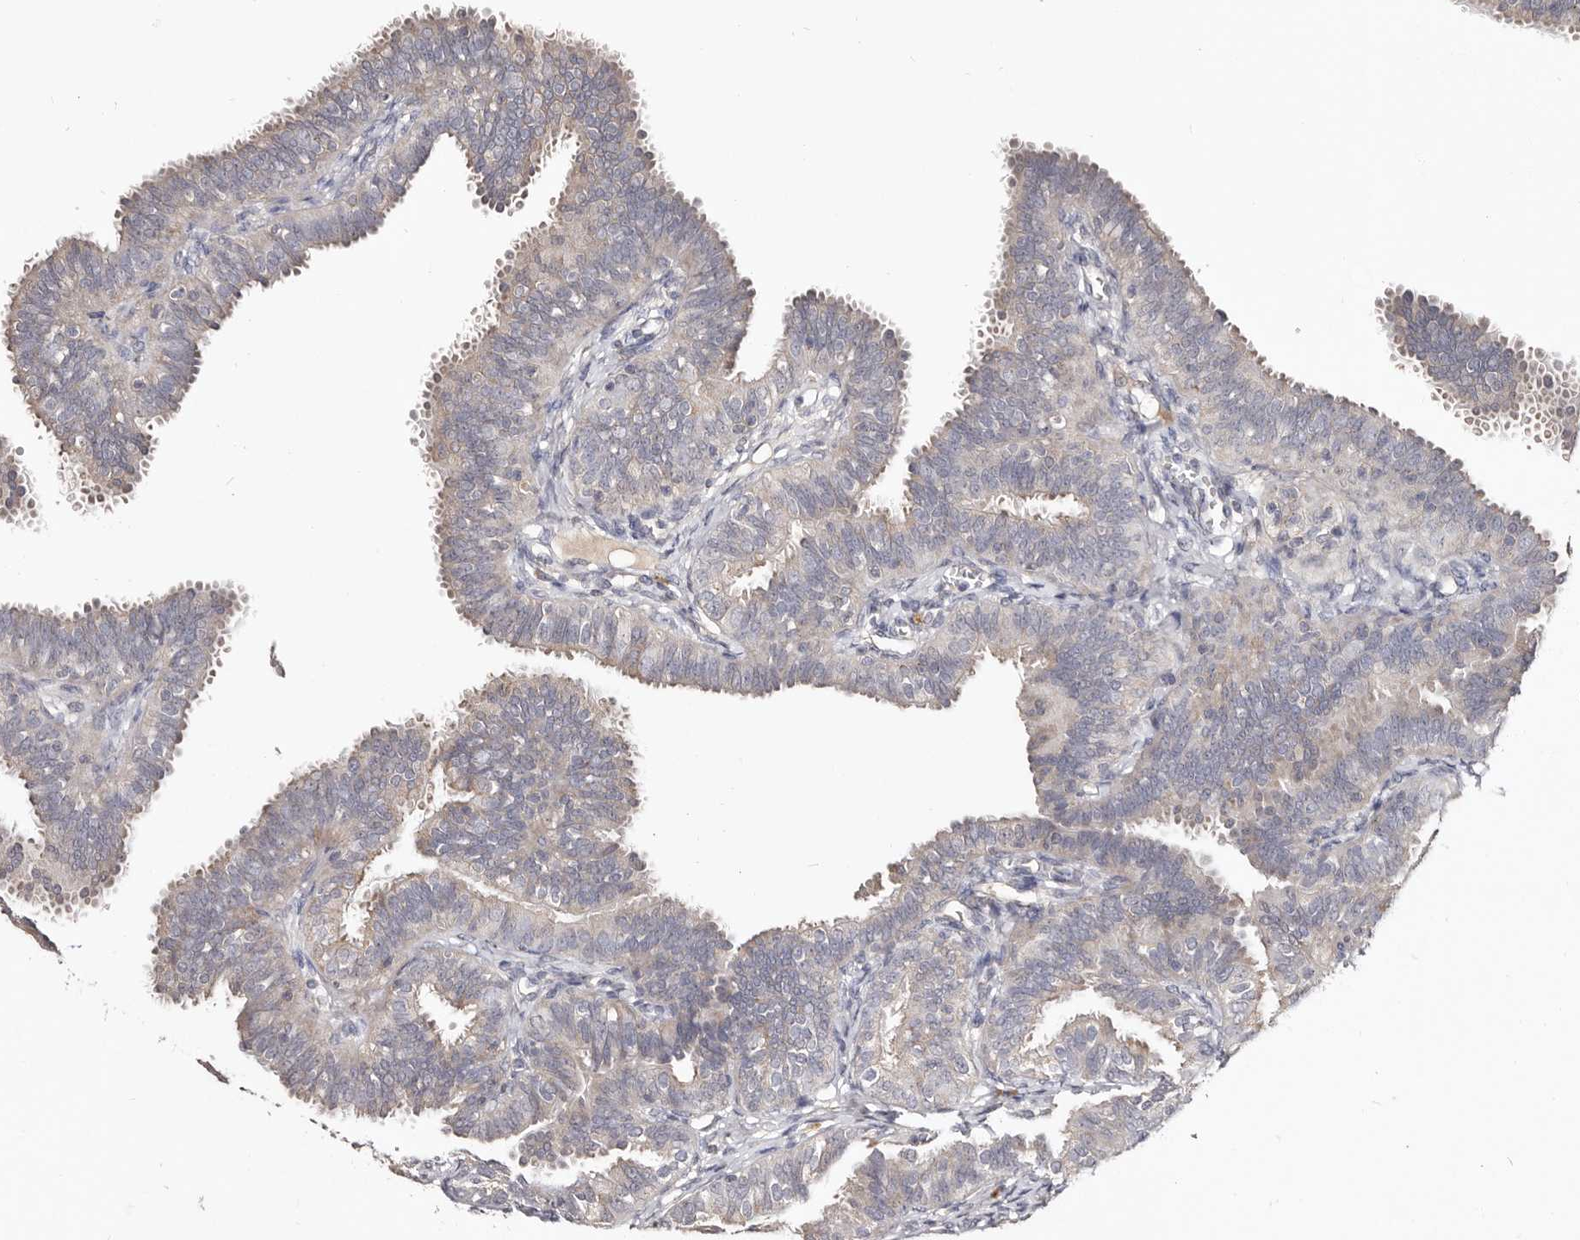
{"staining": {"intensity": "moderate", "quantity": "<25%", "location": "cytoplasmic/membranous"}, "tissue": "fallopian tube", "cell_type": "Glandular cells", "image_type": "normal", "snomed": [{"axis": "morphology", "description": "Normal tissue, NOS"}, {"axis": "topography", "description": "Fallopian tube"}], "caption": "IHC (DAB) staining of unremarkable fallopian tube demonstrates moderate cytoplasmic/membranous protein expression in about <25% of glandular cells.", "gene": "SLC39A2", "patient": {"sex": "female", "age": 35}}